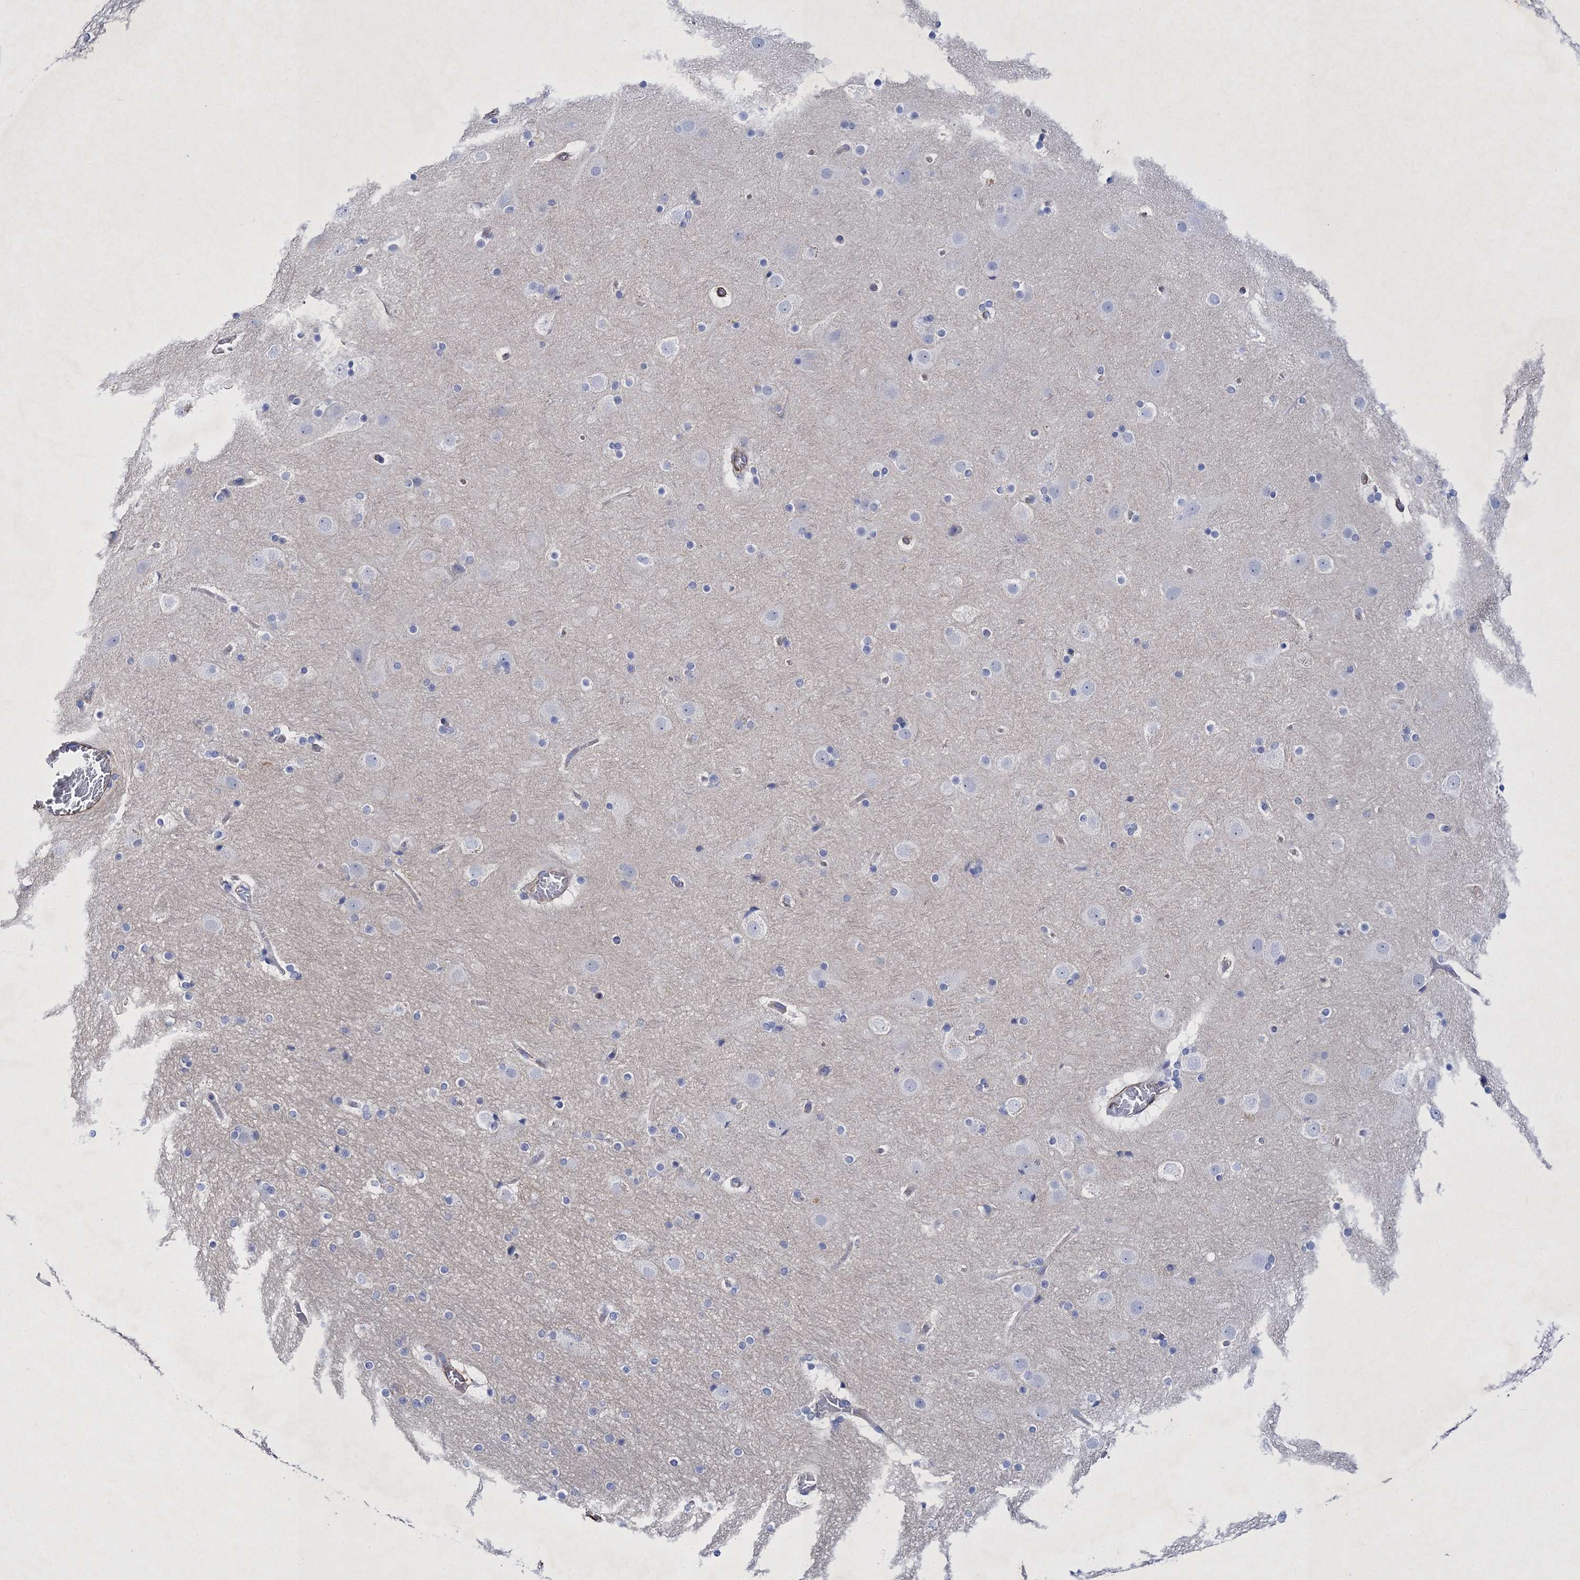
{"staining": {"intensity": "negative", "quantity": "none", "location": "none"}, "tissue": "cerebral cortex", "cell_type": "Endothelial cells", "image_type": "normal", "snomed": [{"axis": "morphology", "description": "Normal tissue, NOS"}, {"axis": "topography", "description": "Cerebral cortex"}], "caption": "The micrograph displays no significant expression in endothelial cells of cerebral cortex.", "gene": "RTN2", "patient": {"sex": "male", "age": 57}}